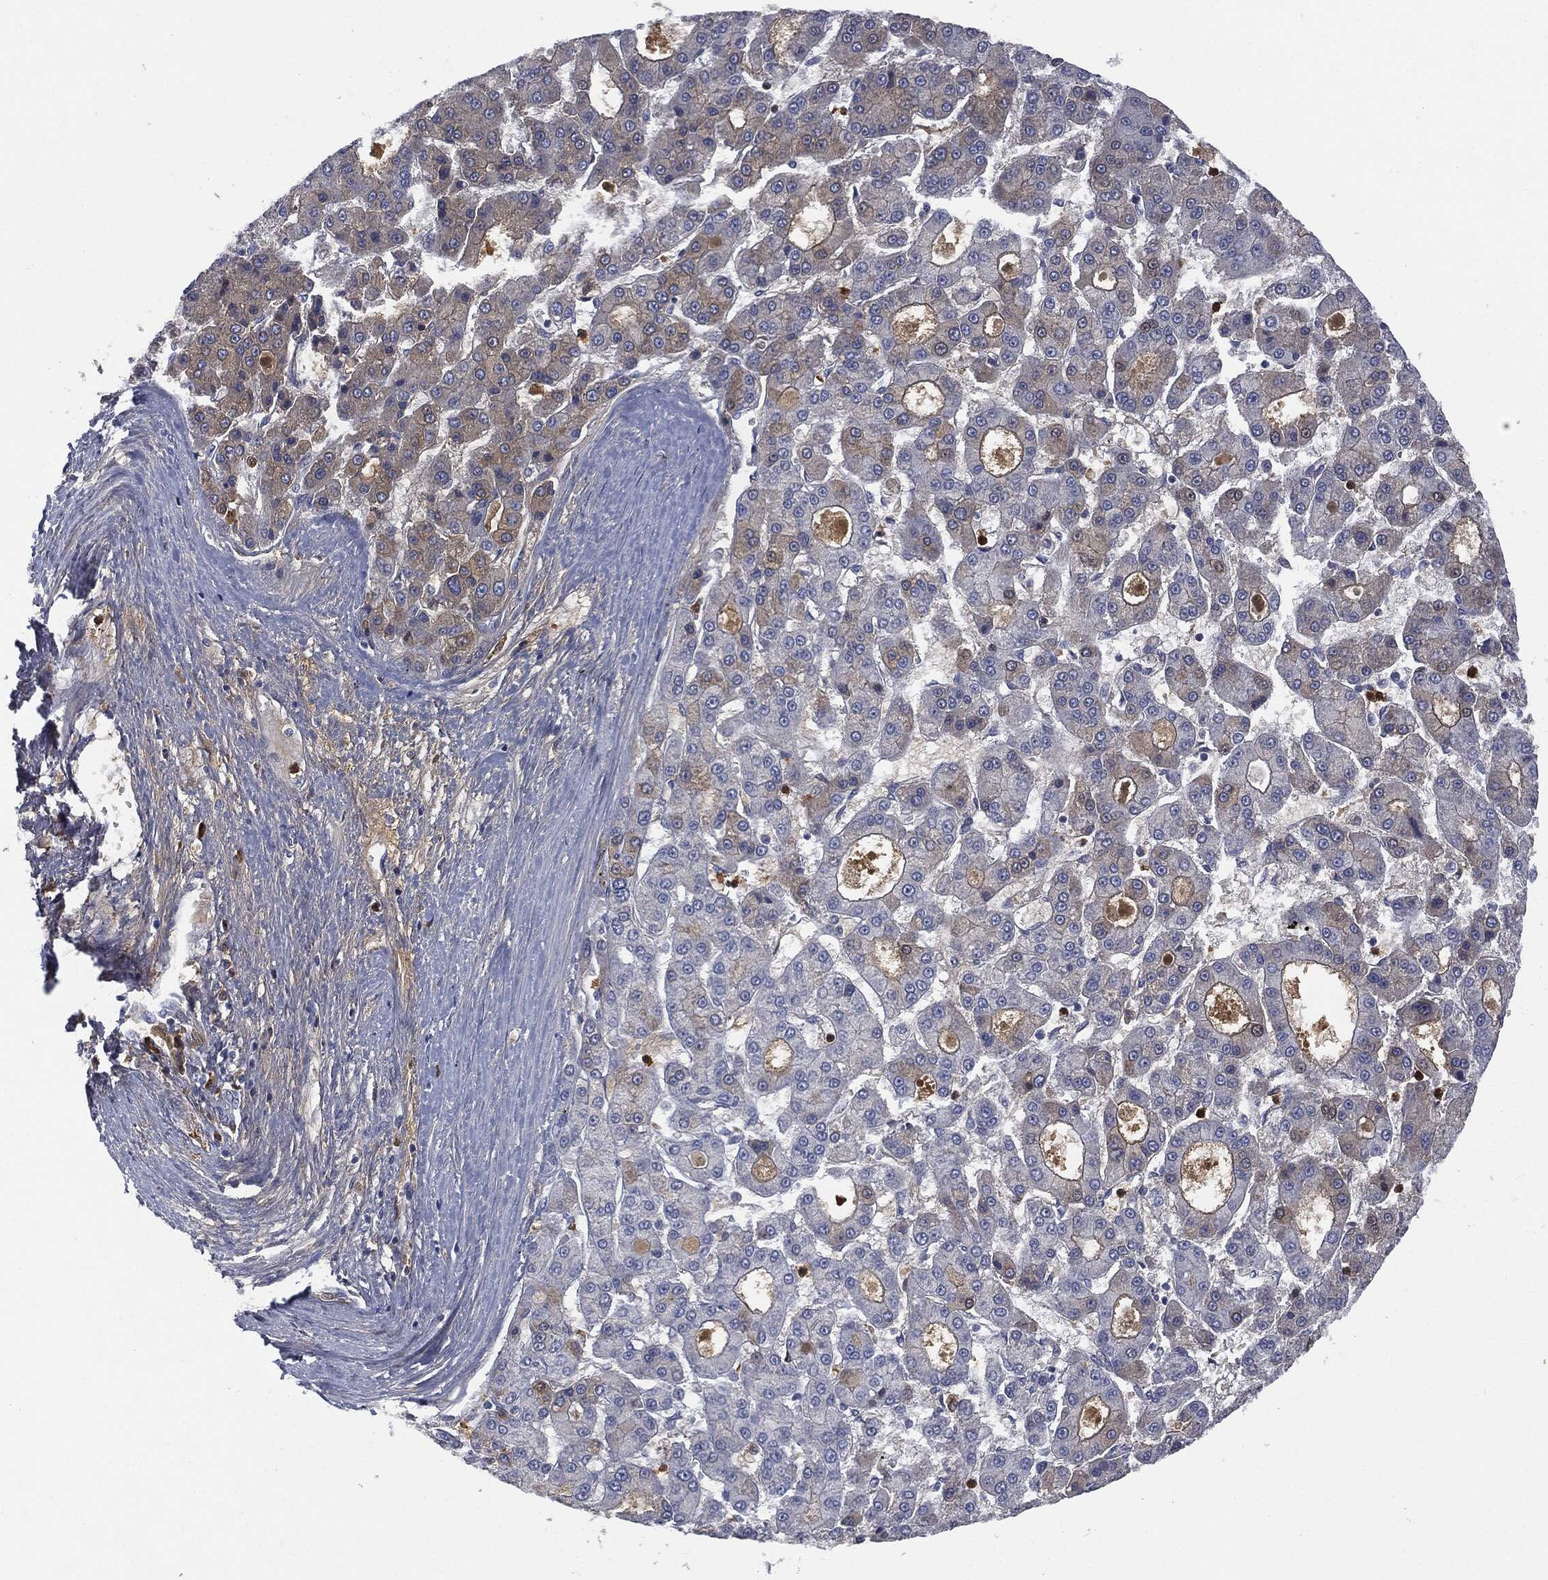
{"staining": {"intensity": "weak", "quantity": "<25%", "location": "cytoplasmic/membranous"}, "tissue": "liver cancer", "cell_type": "Tumor cells", "image_type": "cancer", "snomed": [{"axis": "morphology", "description": "Carcinoma, Hepatocellular, NOS"}, {"axis": "topography", "description": "Liver"}], "caption": "Tumor cells are negative for protein expression in human liver cancer (hepatocellular carcinoma).", "gene": "BTK", "patient": {"sex": "male", "age": 70}}